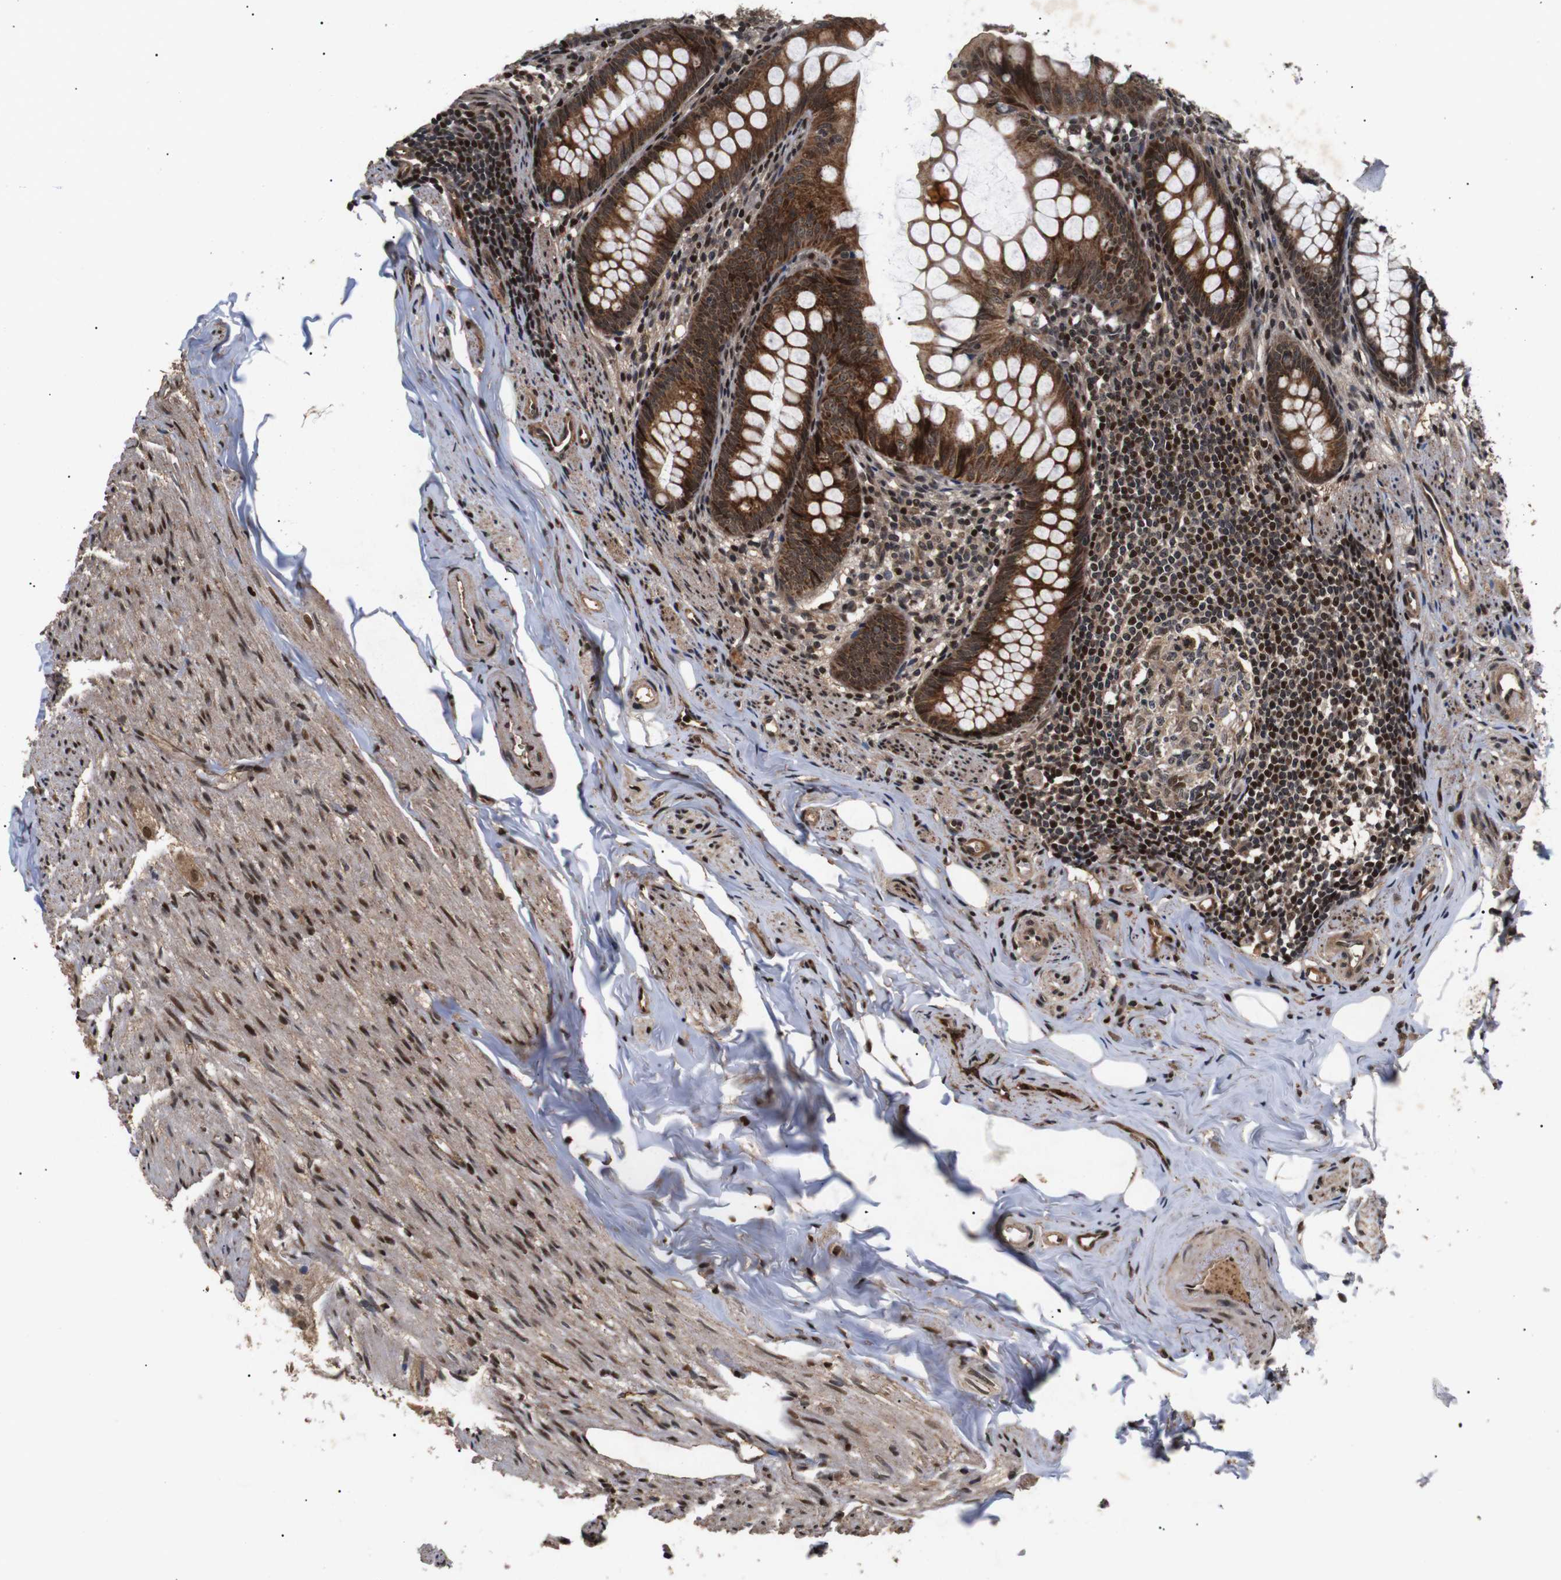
{"staining": {"intensity": "strong", "quantity": ">75%", "location": "cytoplasmic/membranous"}, "tissue": "appendix", "cell_type": "Glandular cells", "image_type": "normal", "snomed": [{"axis": "morphology", "description": "Normal tissue, NOS"}, {"axis": "topography", "description": "Appendix"}], "caption": "Immunohistochemical staining of unremarkable appendix shows strong cytoplasmic/membranous protein staining in approximately >75% of glandular cells. The staining was performed using DAB, with brown indicating positive protein expression. Nuclei are stained blue with hematoxylin.", "gene": "KIF23", "patient": {"sex": "female", "age": 77}}